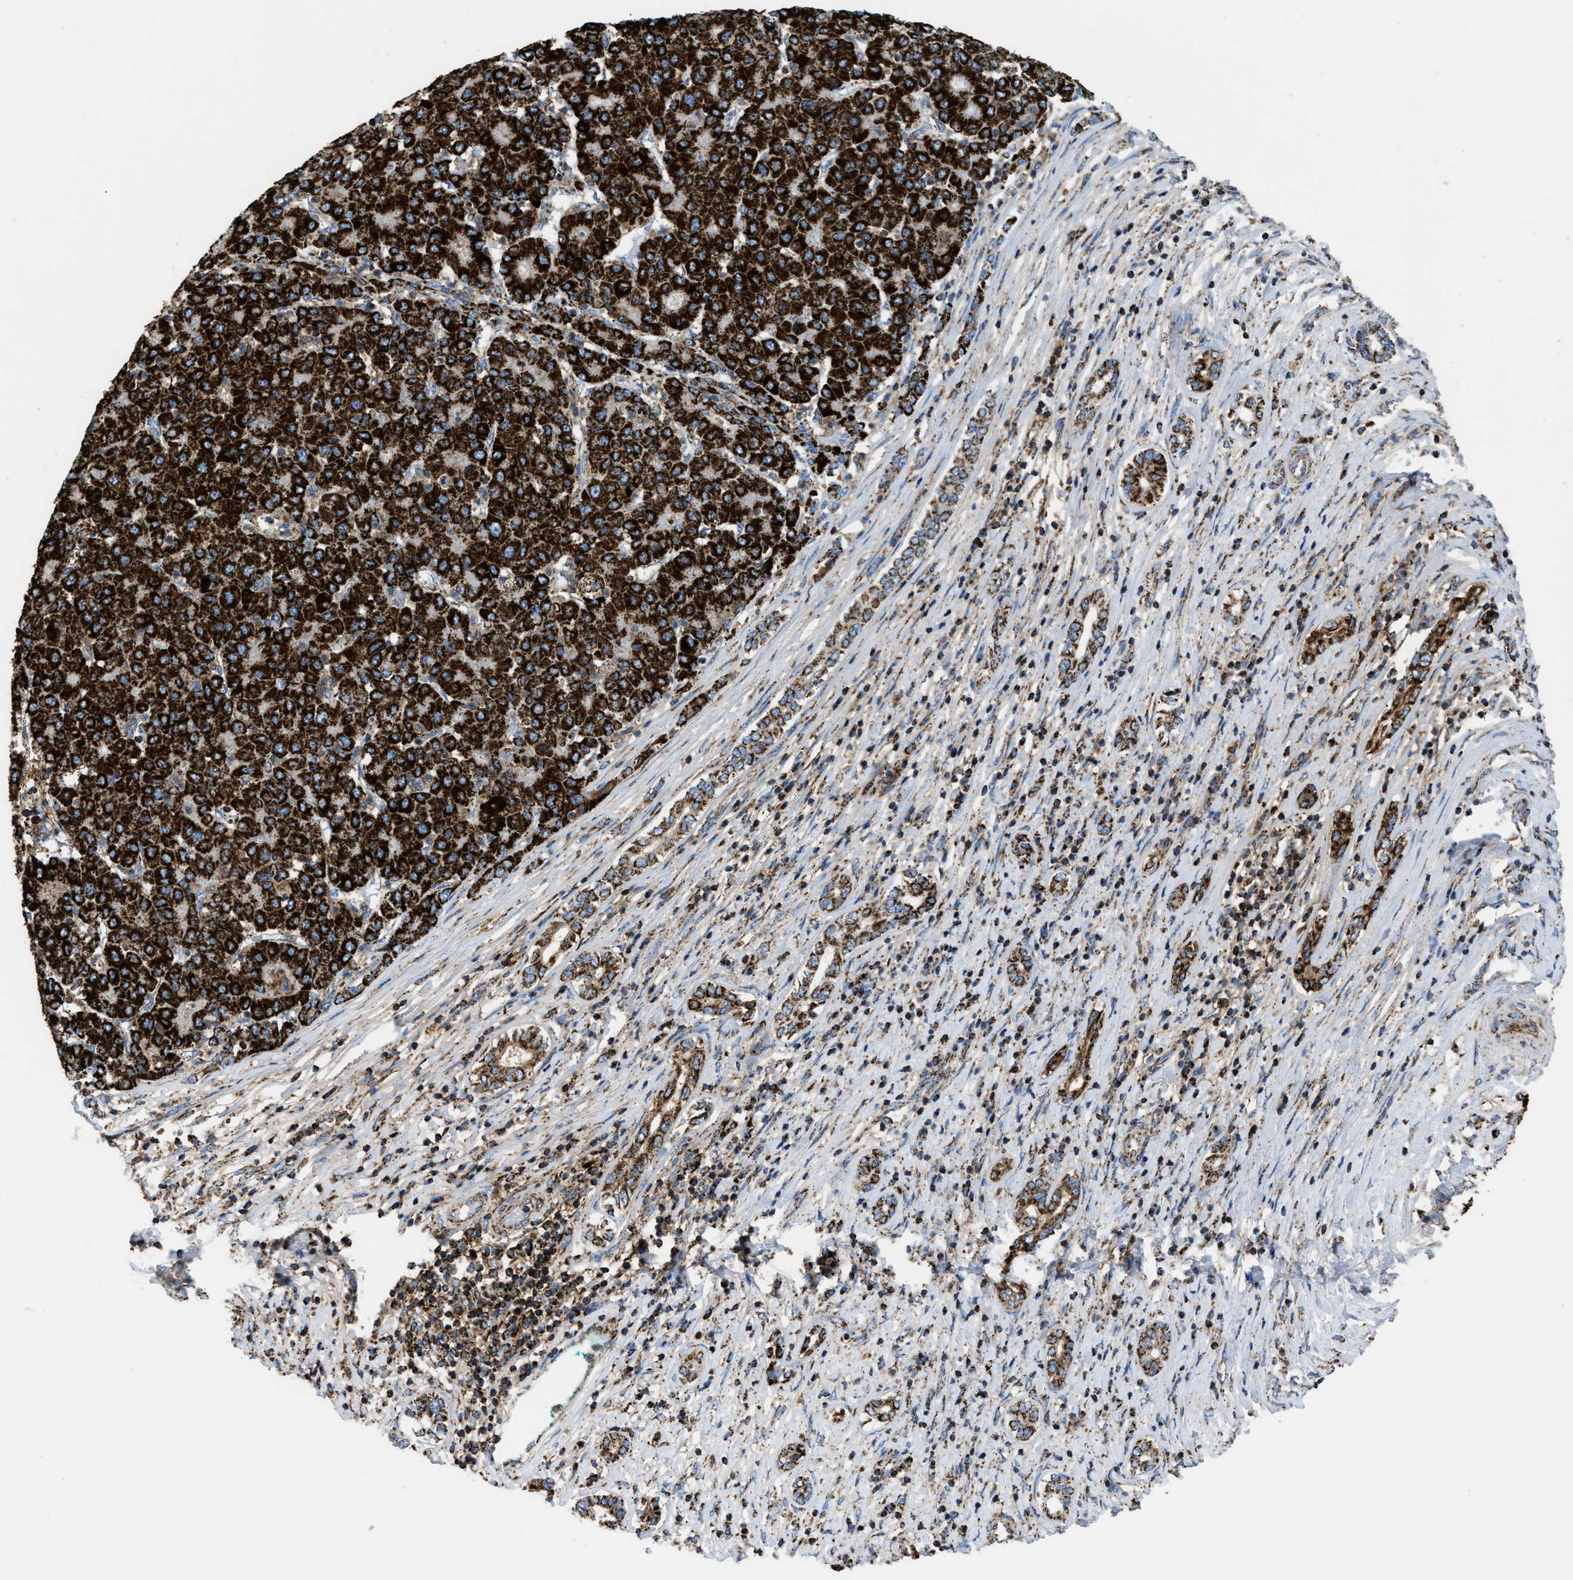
{"staining": {"intensity": "strong", "quantity": ">75%", "location": "cytoplasmic/membranous"}, "tissue": "liver cancer", "cell_type": "Tumor cells", "image_type": "cancer", "snomed": [{"axis": "morphology", "description": "Carcinoma, Hepatocellular, NOS"}, {"axis": "topography", "description": "Liver"}], "caption": "Tumor cells display strong cytoplasmic/membranous expression in about >75% of cells in hepatocellular carcinoma (liver).", "gene": "ECHS1", "patient": {"sex": "male", "age": 65}}